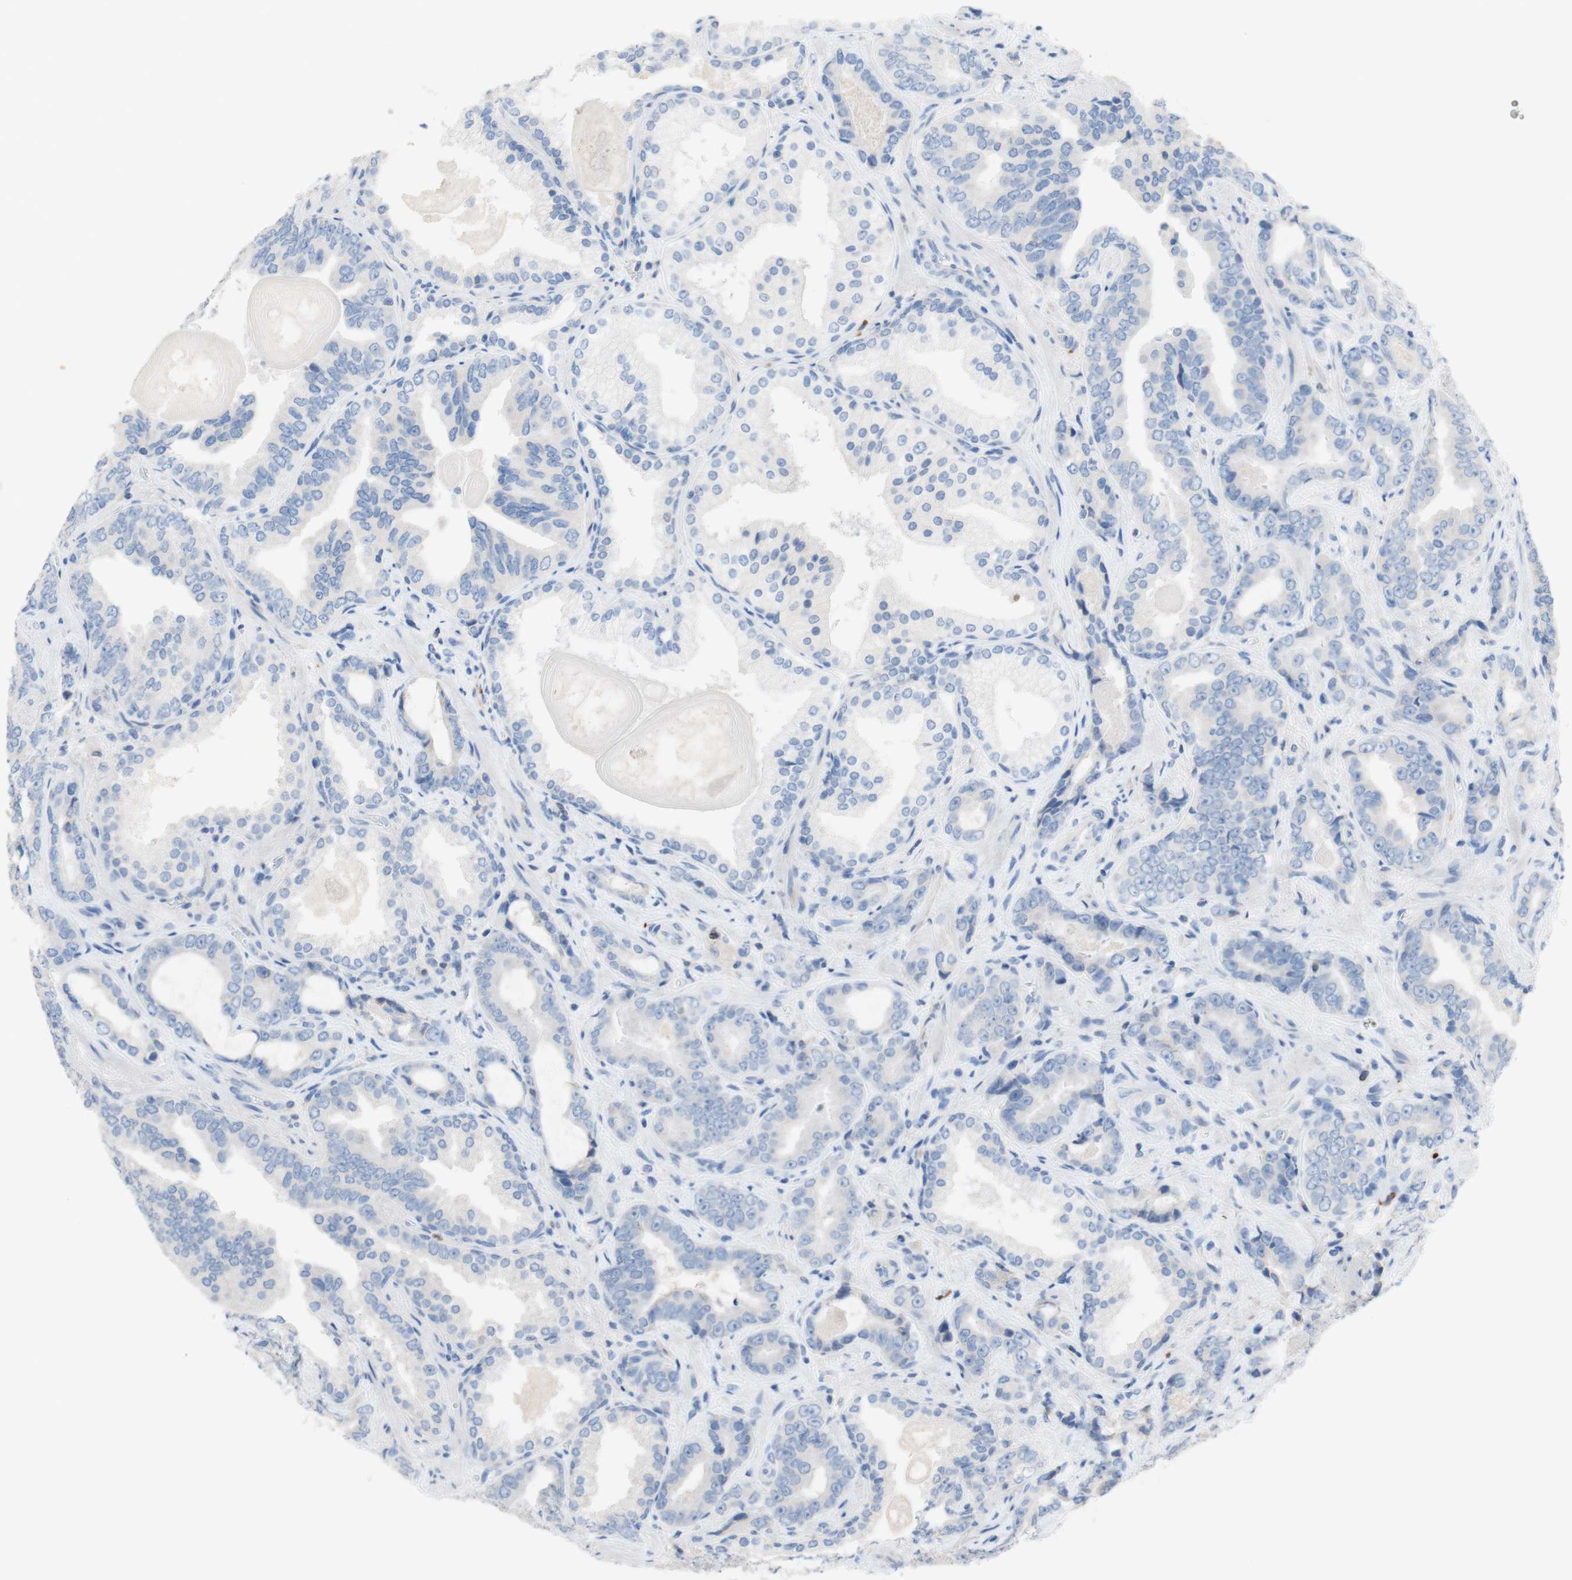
{"staining": {"intensity": "negative", "quantity": "none", "location": "none"}, "tissue": "prostate cancer", "cell_type": "Tumor cells", "image_type": "cancer", "snomed": [{"axis": "morphology", "description": "Adenocarcinoma, Low grade"}, {"axis": "topography", "description": "Prostate"}], "caption": "Immunohistochemistry (IHC) image of human prostate cancer stained for a protein (brown), which shows no staining in tumor cells. The staining was performed using DAB to visualize the protein expression in brown, while the nuclei were stained in blue with hematoxylin (Magnification: 20x).", "gene": "PACSIN1", "patient": {"sex": "male", "age": 60}}